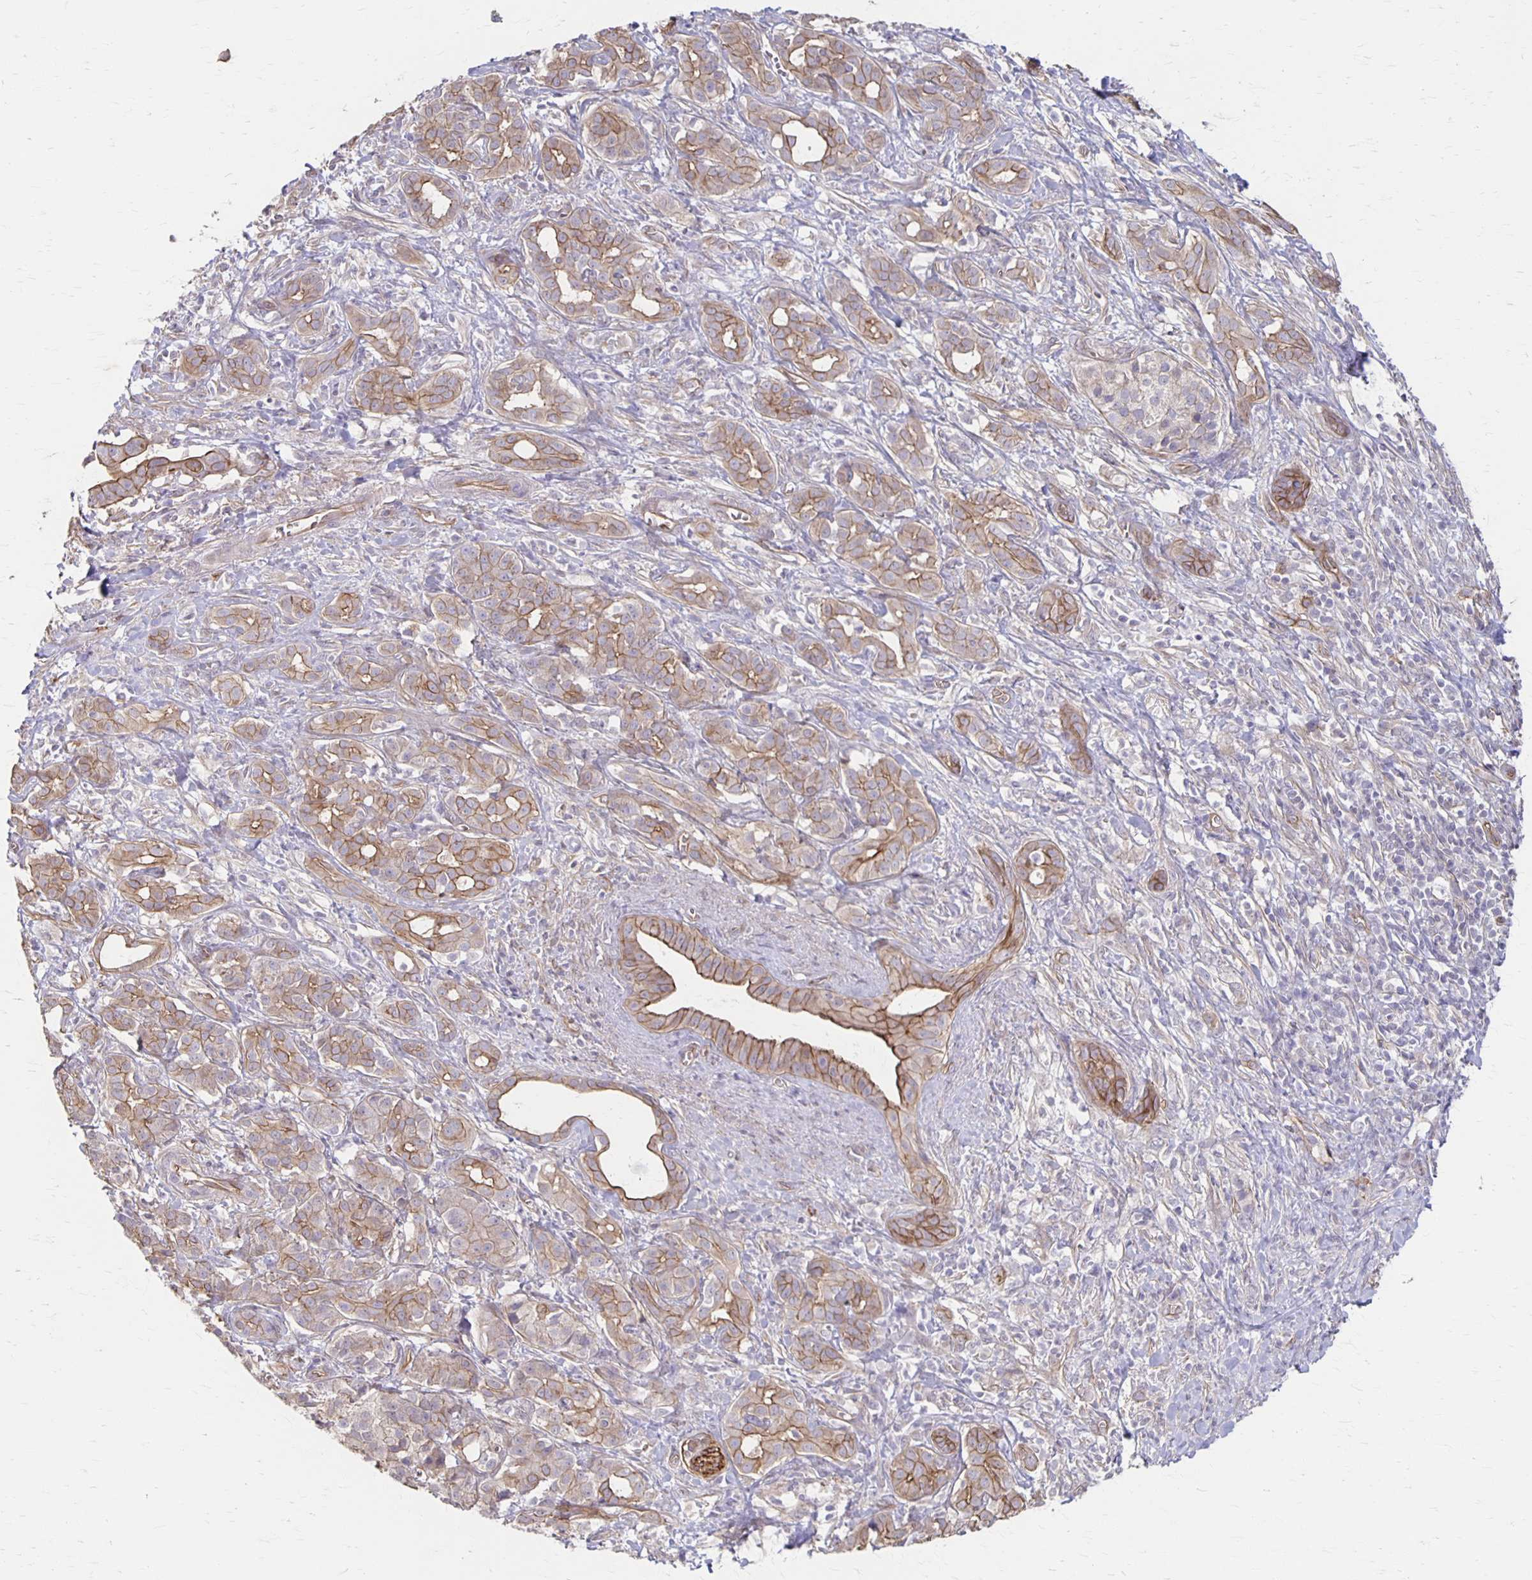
{"staining": {"intensity": "moderate", "quantity": ">75%", "location": "cytoplasmic/membranous"}, "tissue": "pancreatic cancer", "cell_type": "Tumor cells", "image_type": "cancer", "snomed": [{"axis": "morphology", "description": "Adenocarcinoma, NOS"}, {"axis": "topography", "description": "Pancreas"}], "caption": "The micrograph displays a brown stain indicating the presence of a protein in the cytoplasmic/membranous of tumor cells in pancreatic adenocarcinoma.", "gene": "PPP1R3E", "patient": {"sex": "male", "age": 61}}